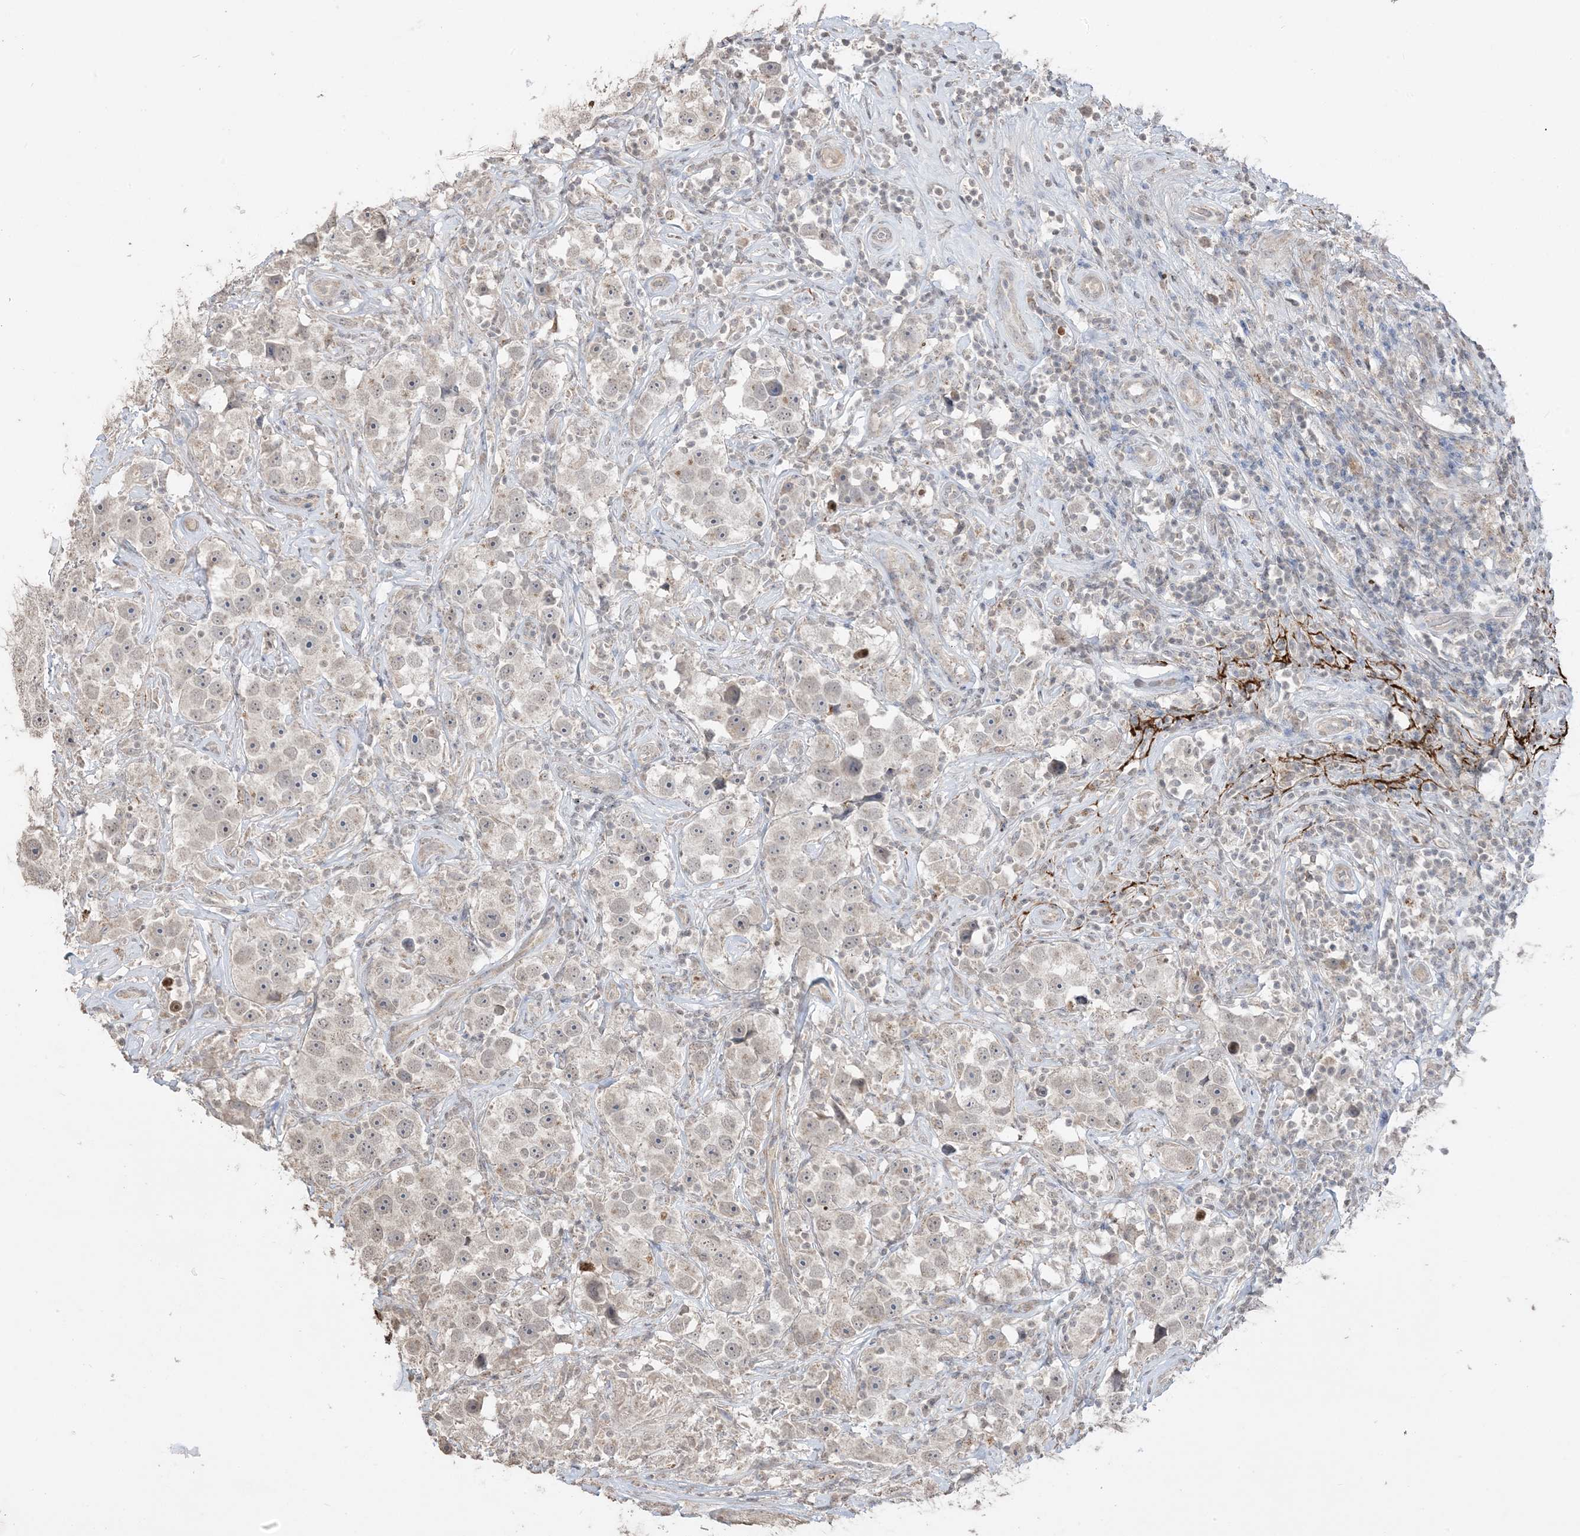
{"staining": {"intensity": "weak", "quantity": "25%-75%", "location": "nuclear"}, "tissue": "testis cancer", "cell_type": "Tumor cells", "image_type": "cancer", "snomed": [{"axis": "morphology", "description": "Seminoma, NOS"}, {"axis": "topography", "description": "Testis"}], "caption": "This histopathology image displays IHC staining of seminoma (testis), with low weak nuclear positivity in about 25%-75% of tumor cells.", "gene": "XRN1", "patient": {"sex": "male", "age": 49}}